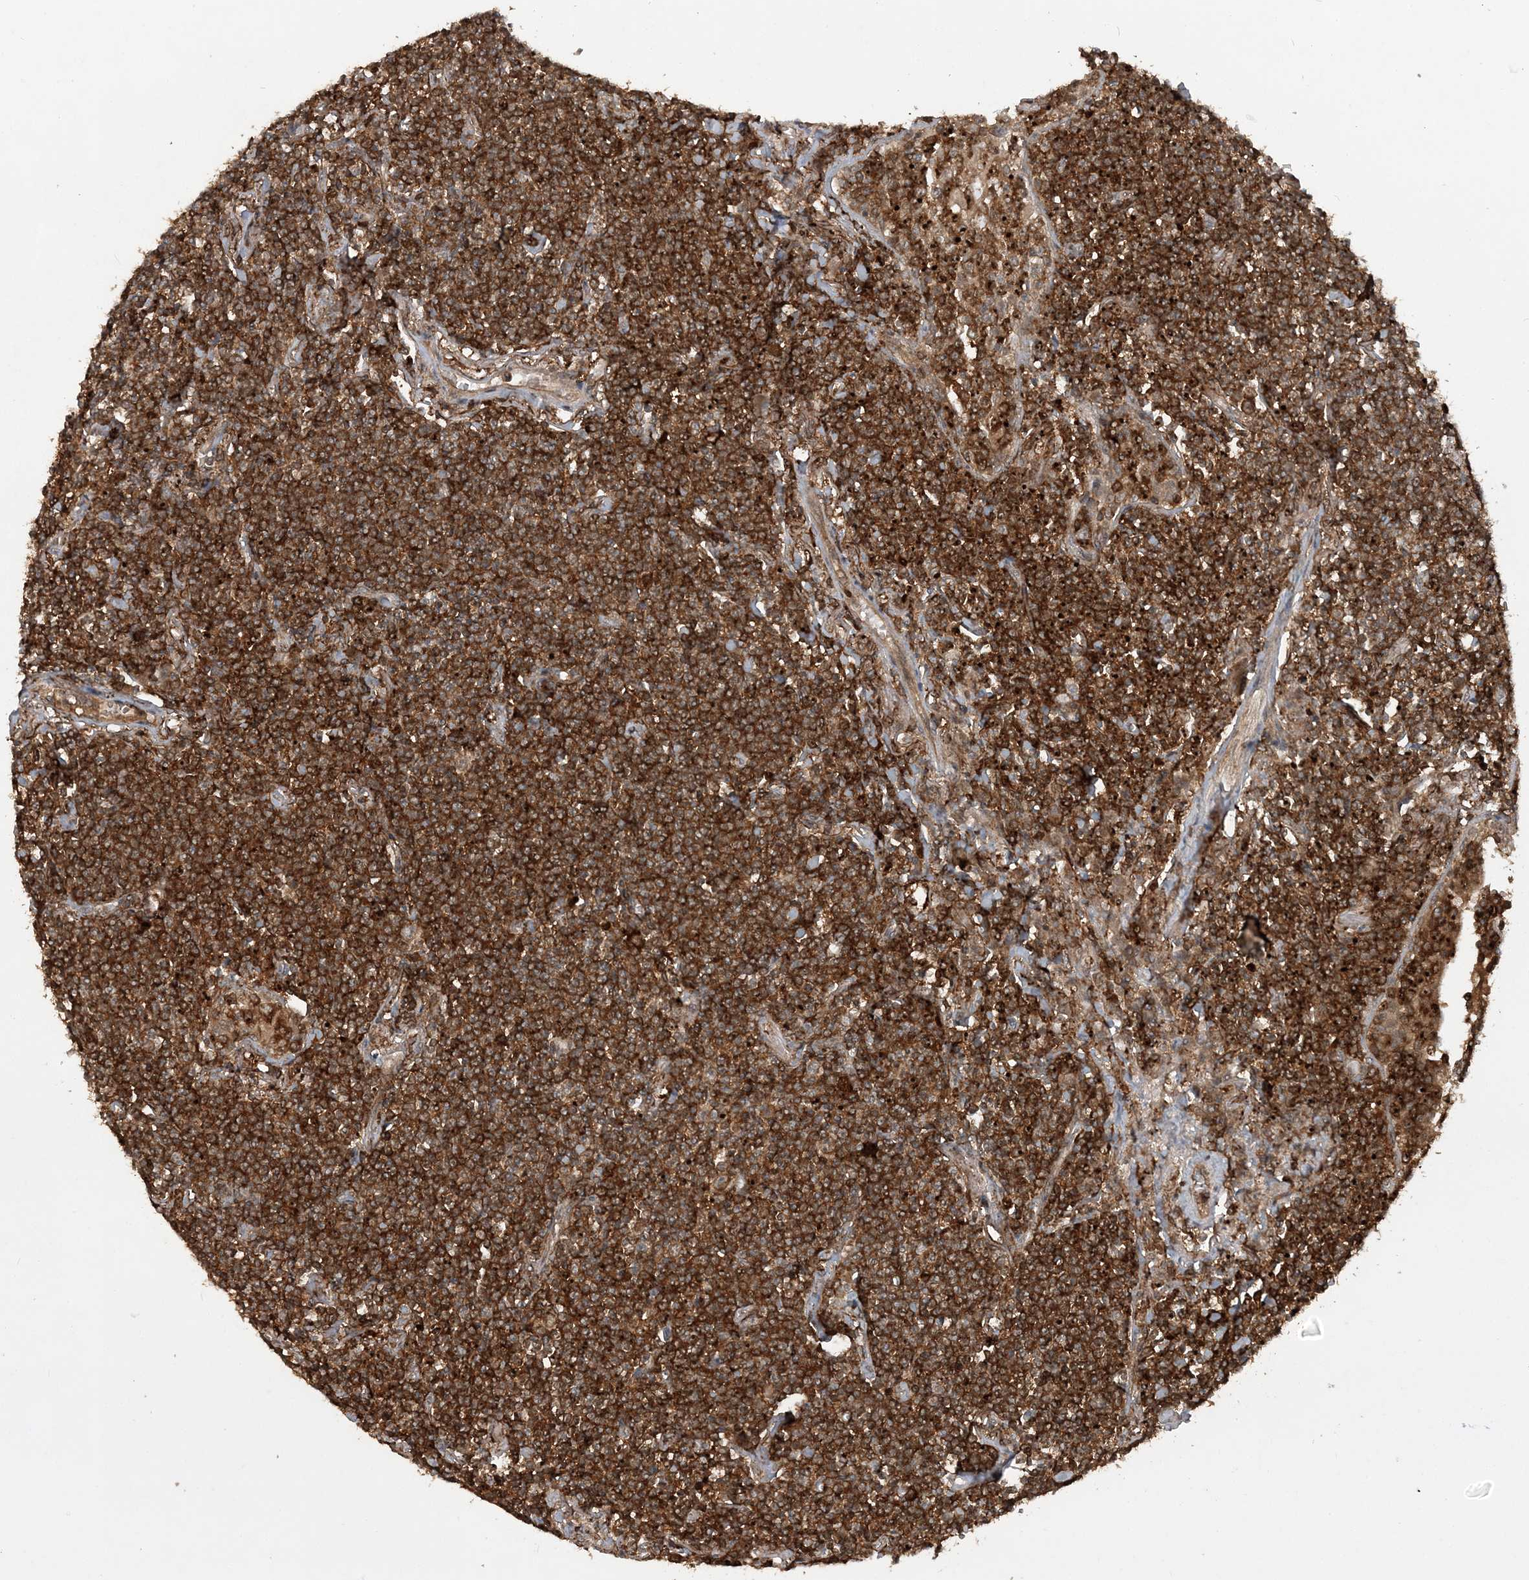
{"staining": {"intensity": "strong", "quantity": ">75%", "location": "cytoplasmic/membranous"}, "tissue": "lymphoma", "cell_type": "Tumor cells", "image_type": "cancer", "snomed": [{"axis": "morphology", "description": "Malignant lymphoma, non-Hodgkin's type, Low grade"}, {"axis": "topography", "description": "Lung"}], "caption": "Malignant lymphoma, non-Hodgkin's type (low-grade) stained for a protein displays strong cytoplasmic/membranous positivity in tumor cells.", "gene": "LACC1", "patient": {"sex": "female", "age": 71}}